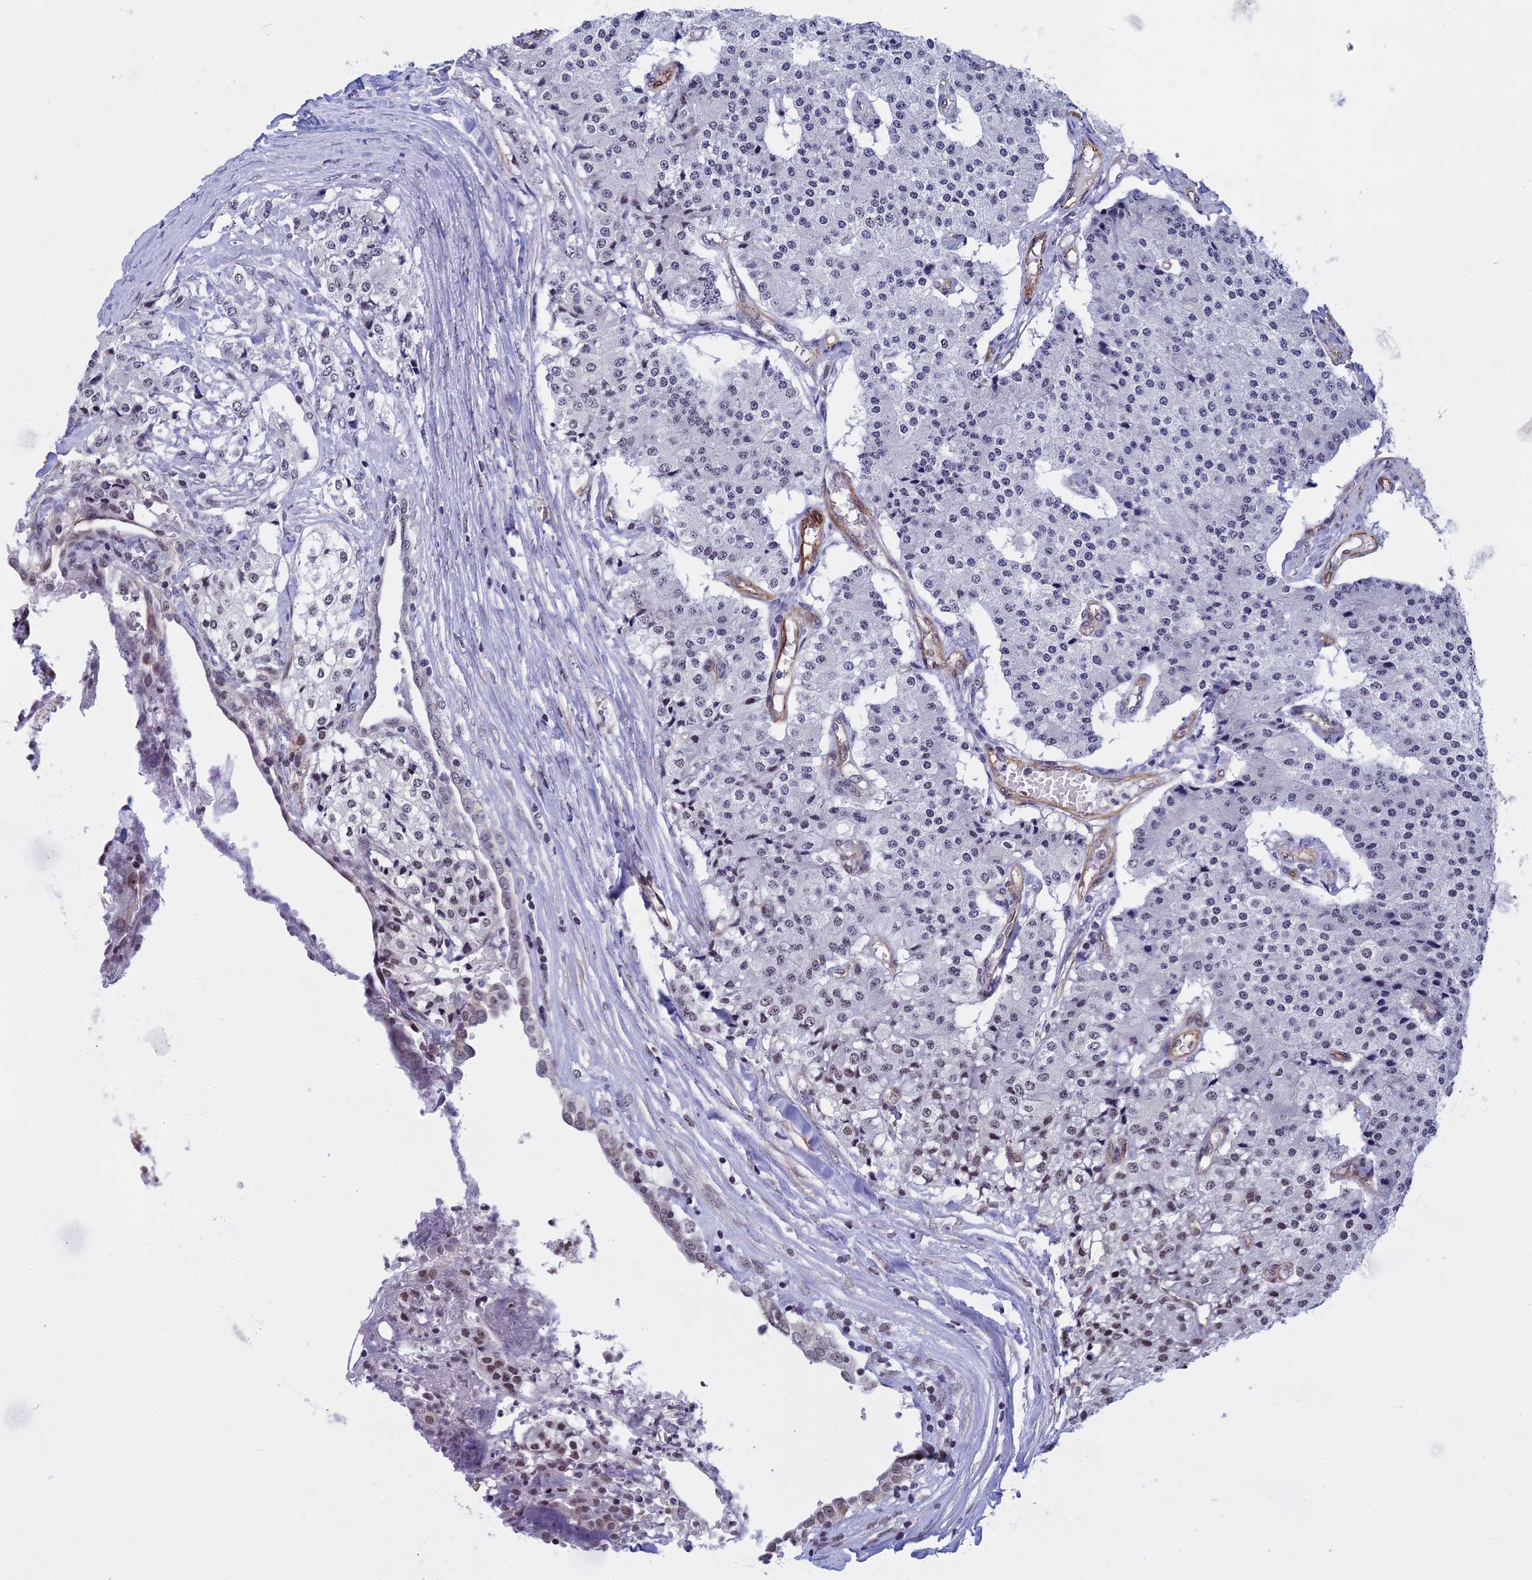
{"staining": {"intensity": "moderate", "quantity": "<25%", "location": "nuclear"}, "tissue": "carcinoid", "cell_type": "Tumor cells", "image_type": "cancer", "snomed": [{"axis": "morphology", "description": "Carcinoid, malignant, NOS"}, {"axis": "topography", "description": "Colon"}], "caption": "Tumor cells display low levels of moderate nuclear expression in about <25% of cells in human carcinoid. The staining is performed using DAB (3,3'-diaminobenzidine) brown chromogen to label protein expression. The nuclei are counter-stained blue using hematoxylin.", "gene": "NIPBL", "patient": {"sex": "female", "age": 52}}